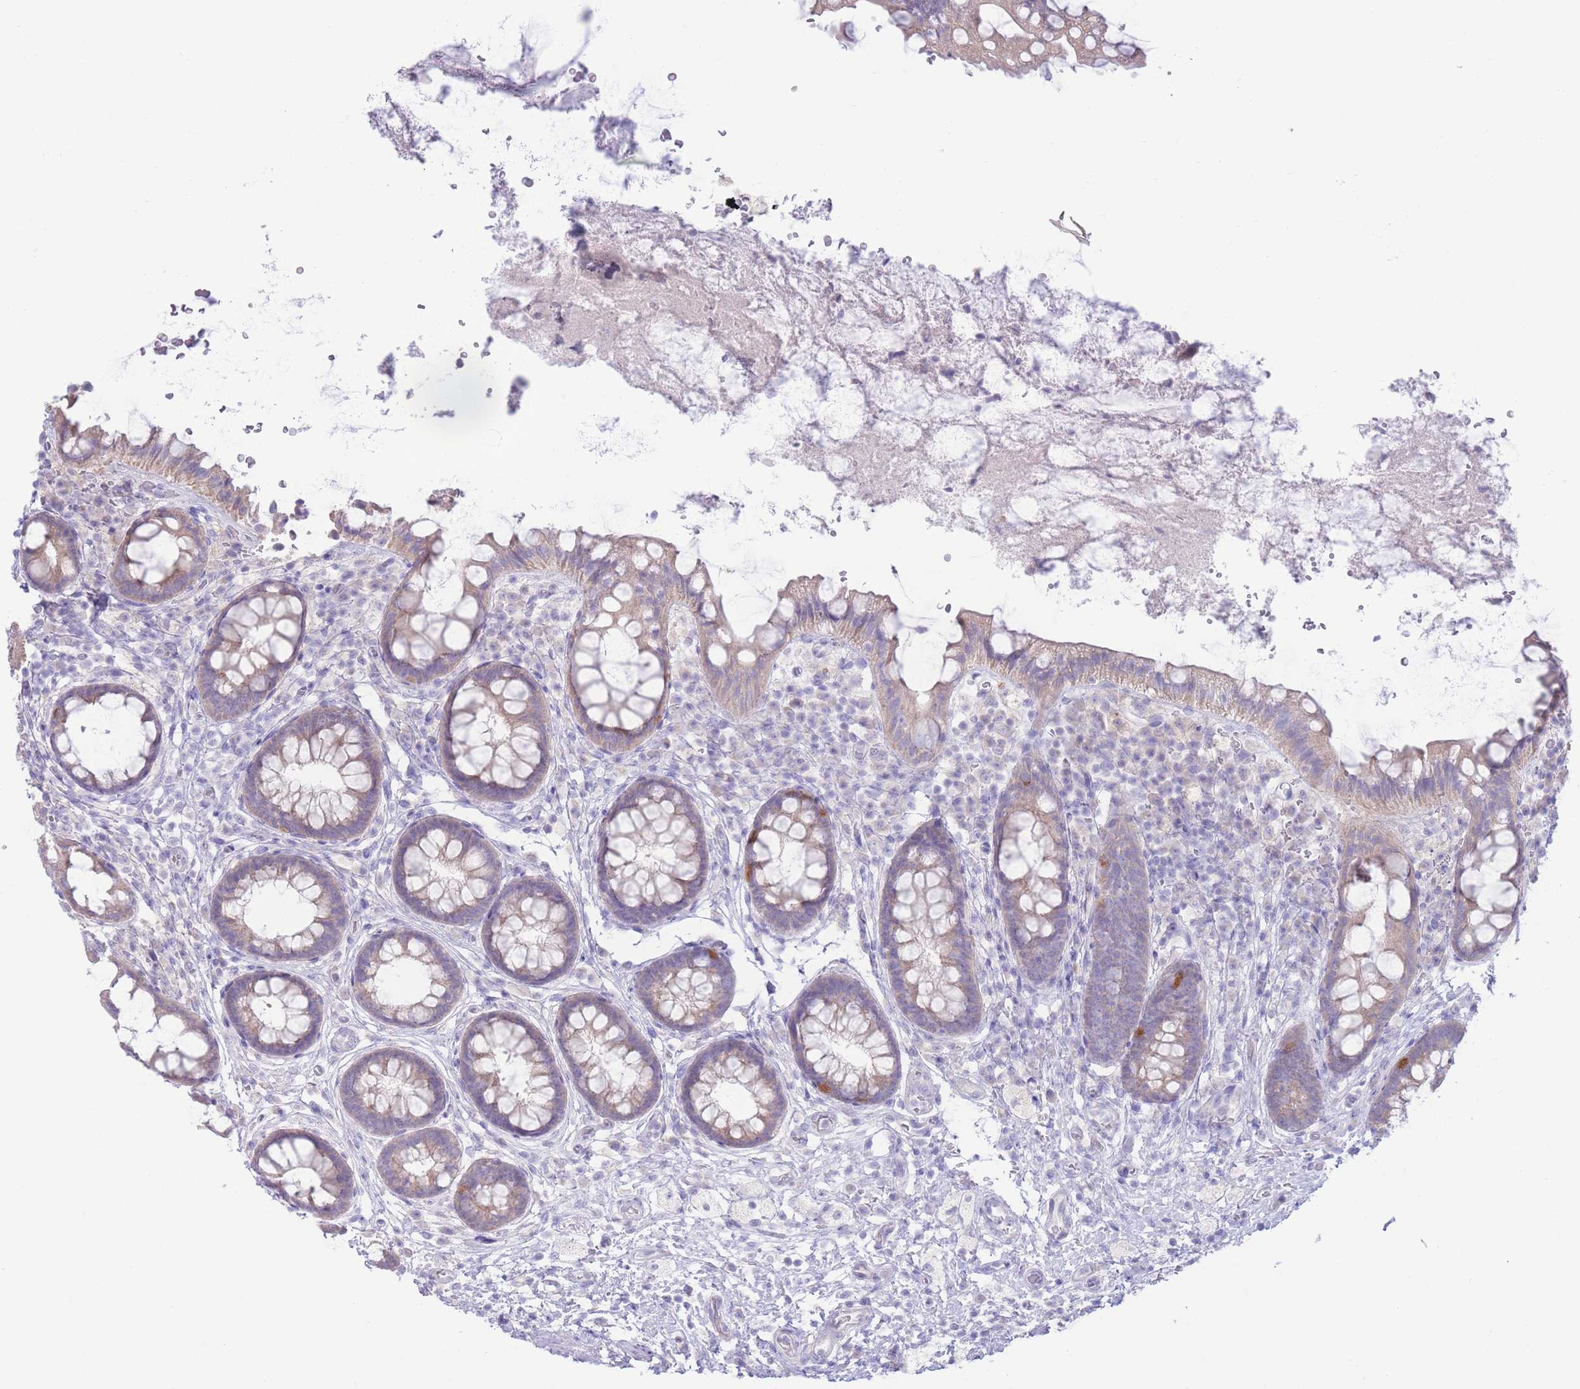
{"staining": {"intensity": "weak", "quantity": "25%-75%", "location": "cytoplasmic/membranous"}, "tissue": "rectum", "cell_type": "Glandular cells", "image_type": "normal", "snomed": [{"axis": "morphology", "description": "Normal tissue, NOS"}, {"axis": "topography", "description": "Rectum"}, {"axis": "topography", "description": "Peripheral nerve tissue"}], "caption": "IHC histopathology image of benign rectum: human rectum stained using immunohistochemistry (IHC) shows low levels of weak protein expression localized specifically in the cytoplasmic/membranous of glandular cells, appearing as a cytoplasmic/membranous brown color.", "gene": "FAH", "patient": {"sex": "female", "age": 69}}